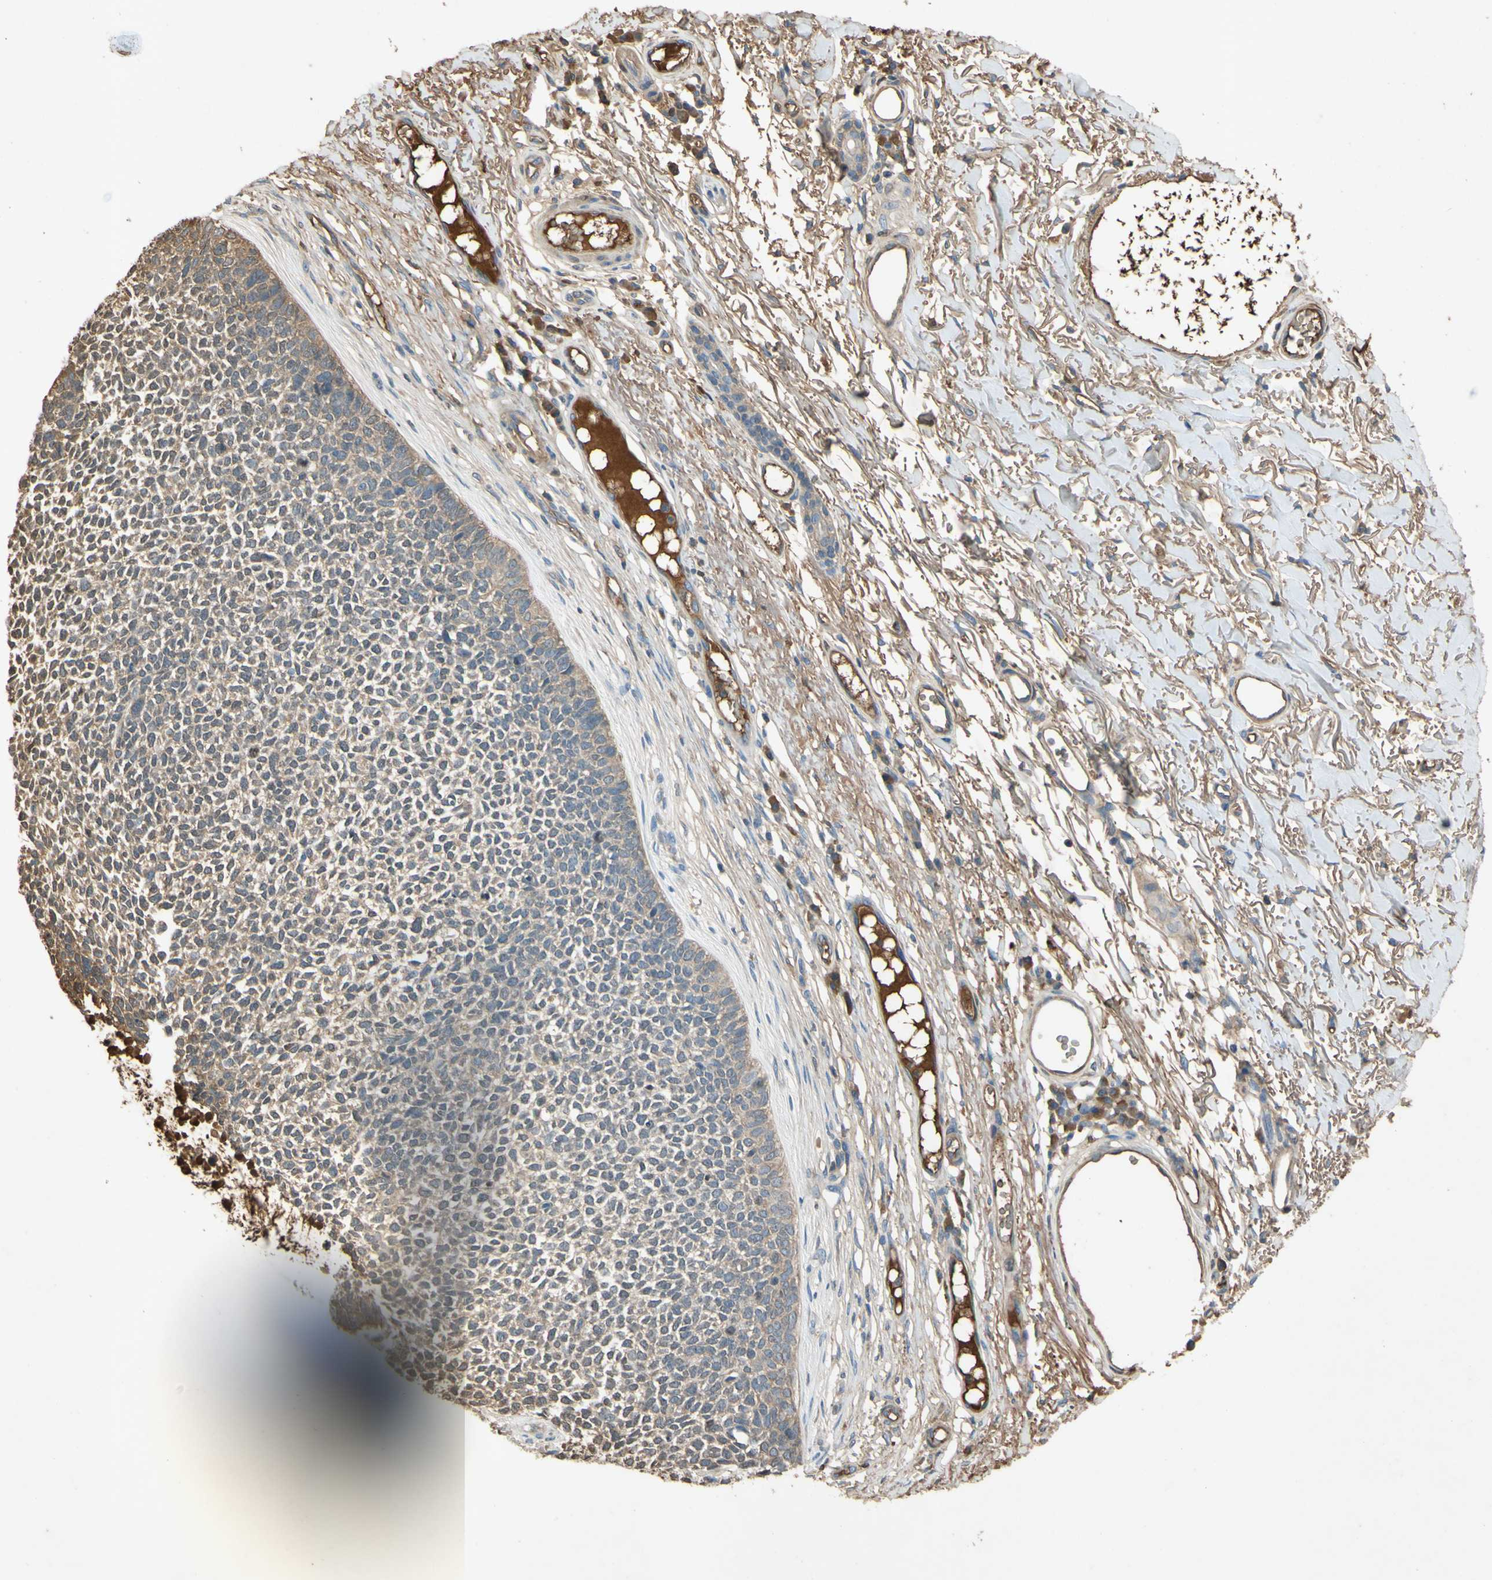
{"staining": {"intensity": "weak", "quantity": ">75%", "location": "cytoplasmic/membranous"}, "tissue": "skin cancer", "cell_type": "Tumor cells", "image_type": "cancer", "snomed": [{"axis": "morphology", "description": "Basal cell carcinoma"}, {"axis": "topography", "description": "Skin"}], "caption": "This histopathology image demonstrates basal cell carcinoma (skin) stained with IHC to label a protein in brown. The cytoplasmic/membranous of tumor cells show weak positivity for the protein. Nuclei are counter-stained blue.", "gene": "TIMP2", "patient": {"sex": "female", "age": 84}}